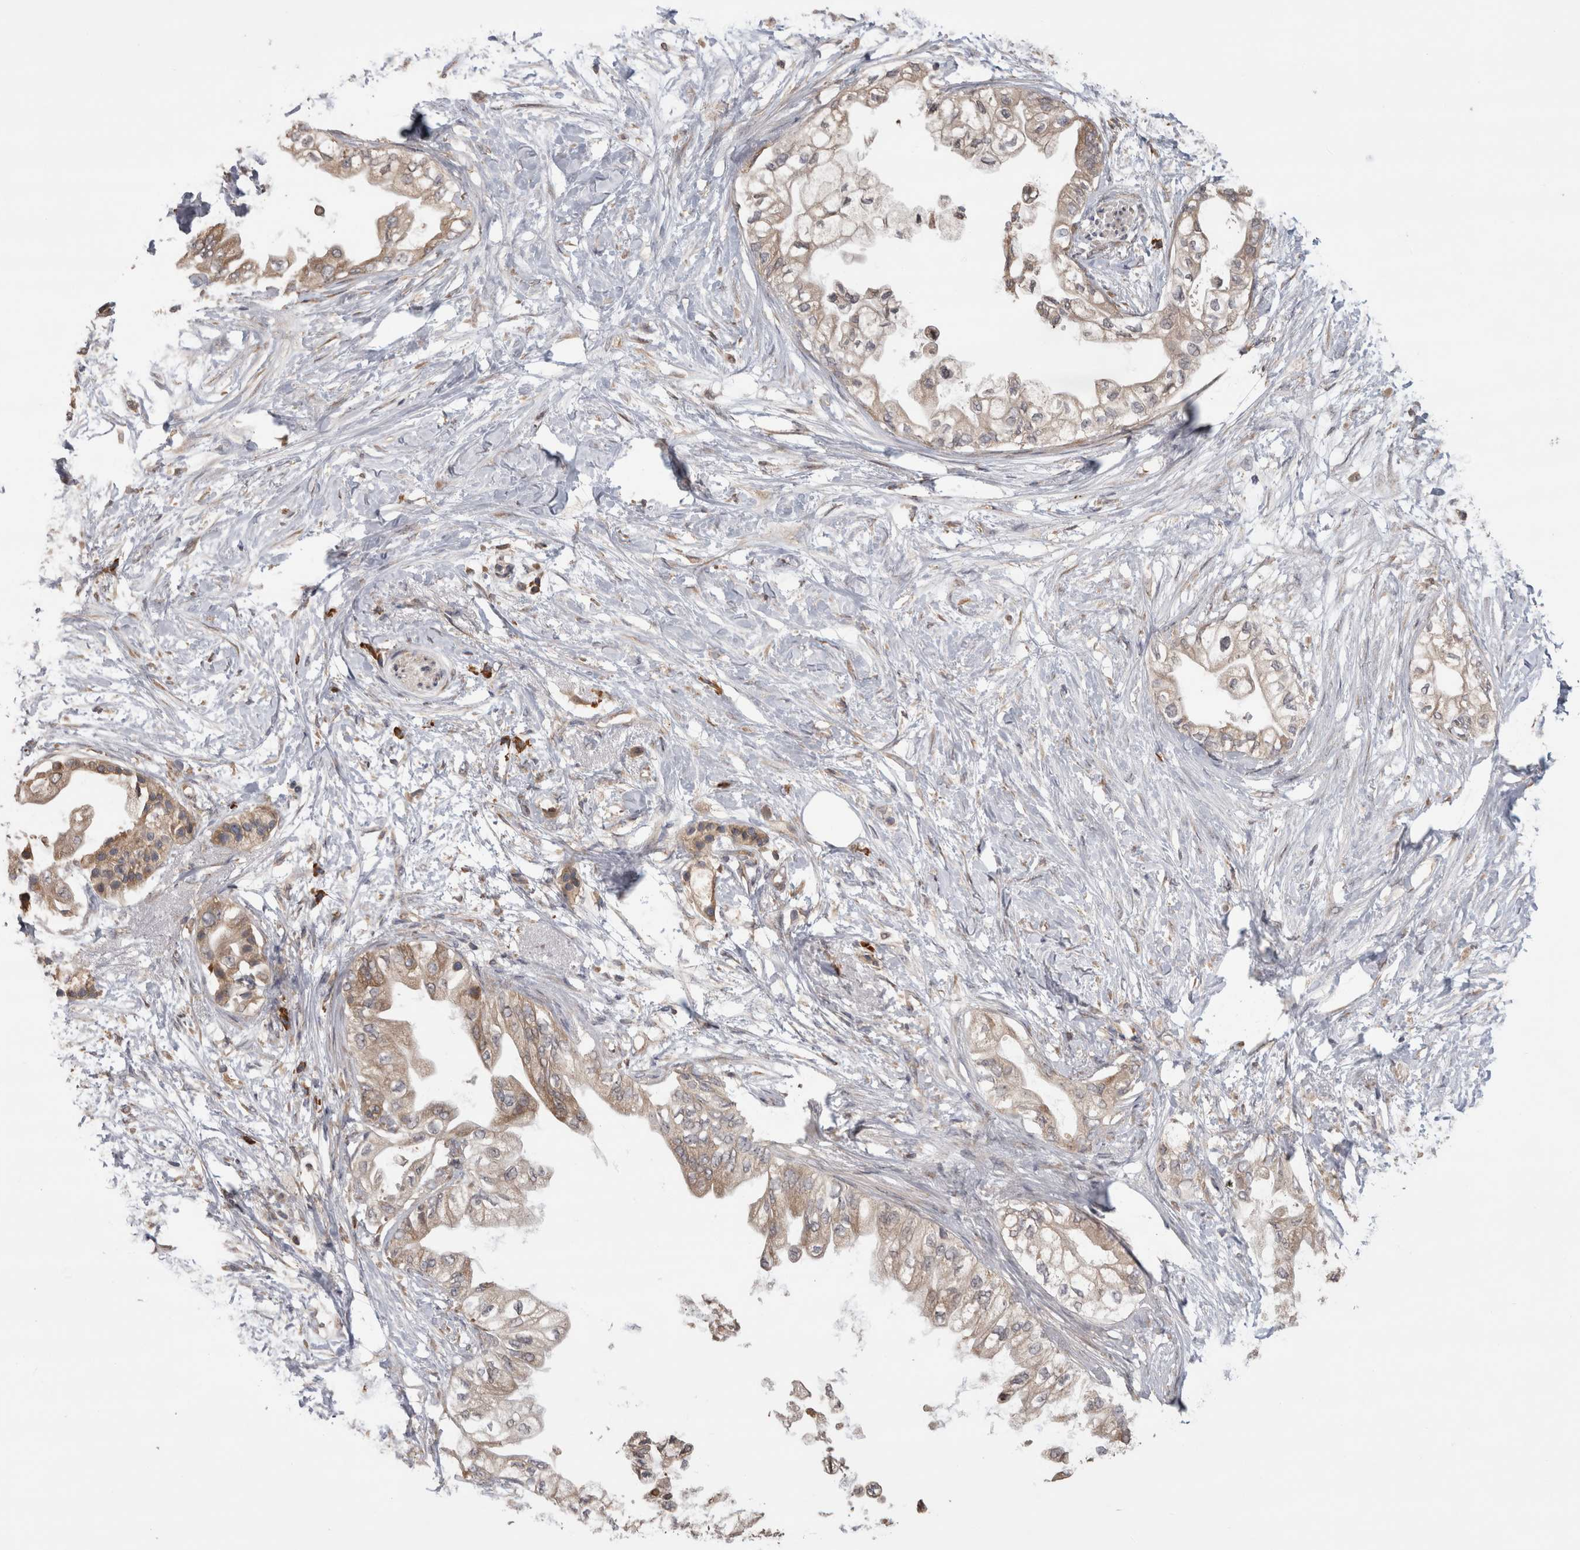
{"staining": {"intensity": "weak", "quantity": ">75%", "location": "cytoplasmic/membranous"}, "tissue": "pancreatic cancer", "cell_type": "Tumor cells", "image_type": "cancer", "snomed": [{"axis": "morphology", "description": "Normal tissue, NOS"}, {"axis": "morphology", "description": "Adenocarcinoma, NOS"}, {"axis": "topography", "description": "Pancreas"}, {"axis": "topography", "description": "Duodenum"}], "caption": "Pancreatic cancer (adenocarcinoma) was stained to show a protein in brown. There is low levels of weak cytoplasmic/membranous expression in about >75% of tumor cells.", "gene": "TBCE", "patient": {"sex": "female", "age": 60}}